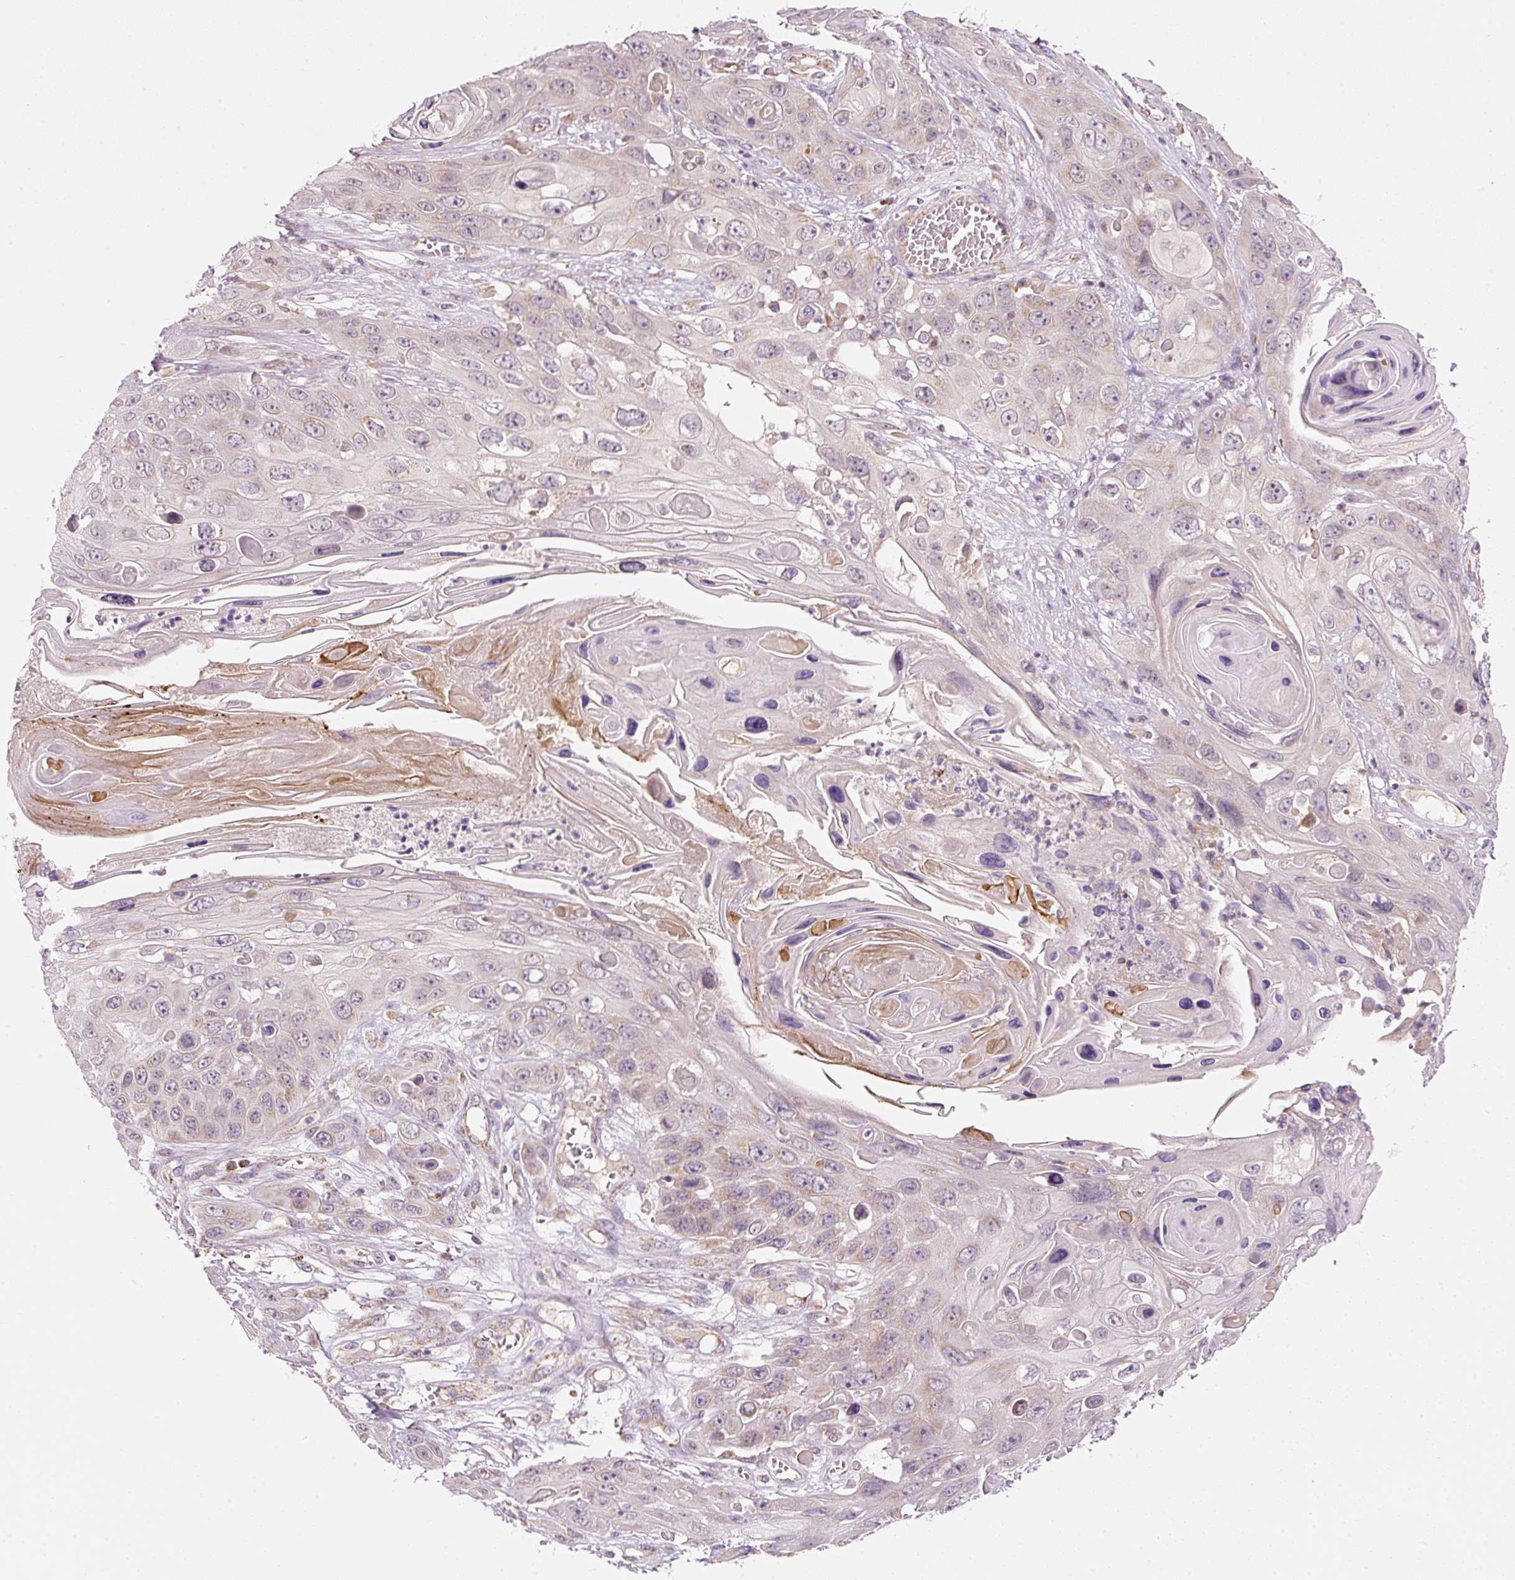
{"staining": {"intensity": "negative", "quantity": "none", "location": "none"}, "tissue": "skin cancer", "cell_type": "Tumor cells", "image_type": "cancer", "snomed": [{"axis": "morphology", "description": "Squamous cell carcinoma, NOS"}, {"axis": "topography", "description": "Skin"}], "caption": "A histopathology image of skin squamous cell carcinoma stained for a protein demonstrates no brown staining in tumor cells.", "gene": "FAM78B", "patient": {"sex": "male", "age": 55}}